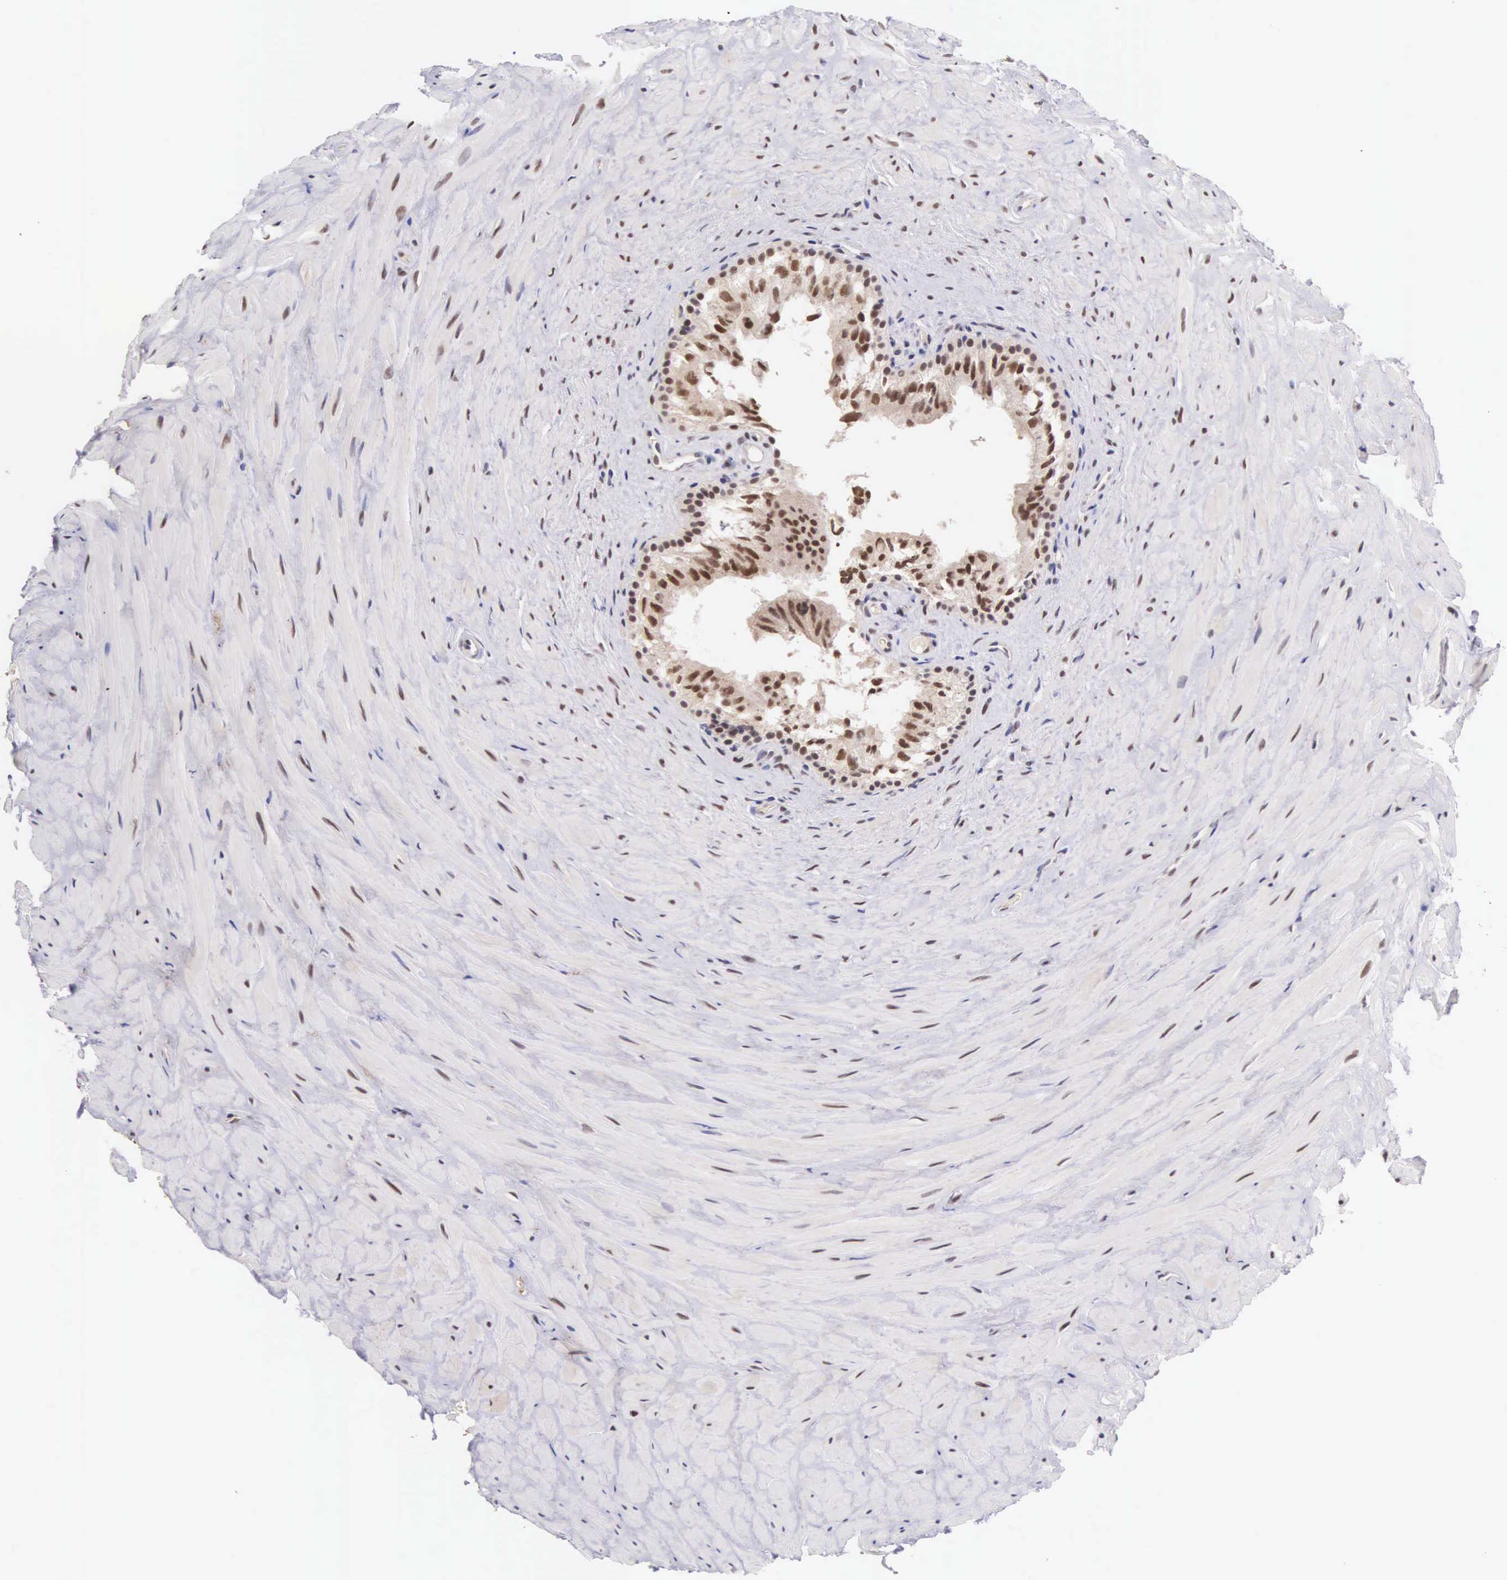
{"staining": {"intensity": "moderate", "quantity": "25%-75%", "location": "nuclear"}, "tissue": "epididymis", "cell_type": "Glandular cells", "image_type": "normal", "snomed": [{"axis": "morphology", "description": "Normal tissue, NOS"}, {"axis": "topography", "description": "Epididymis"}], "caption": "Moderate nuclear positivity is seen in about 25%-75% of glandular cells in normal epididymis. The protein is stained brown, and the nuclei are stained in blue (DAB (3,3'-diaminobenzidine) IHC with brightfield microscopy, high magnification).", "gene": "HMGXB4", "patient": {"sex": "male", "age": 35}}